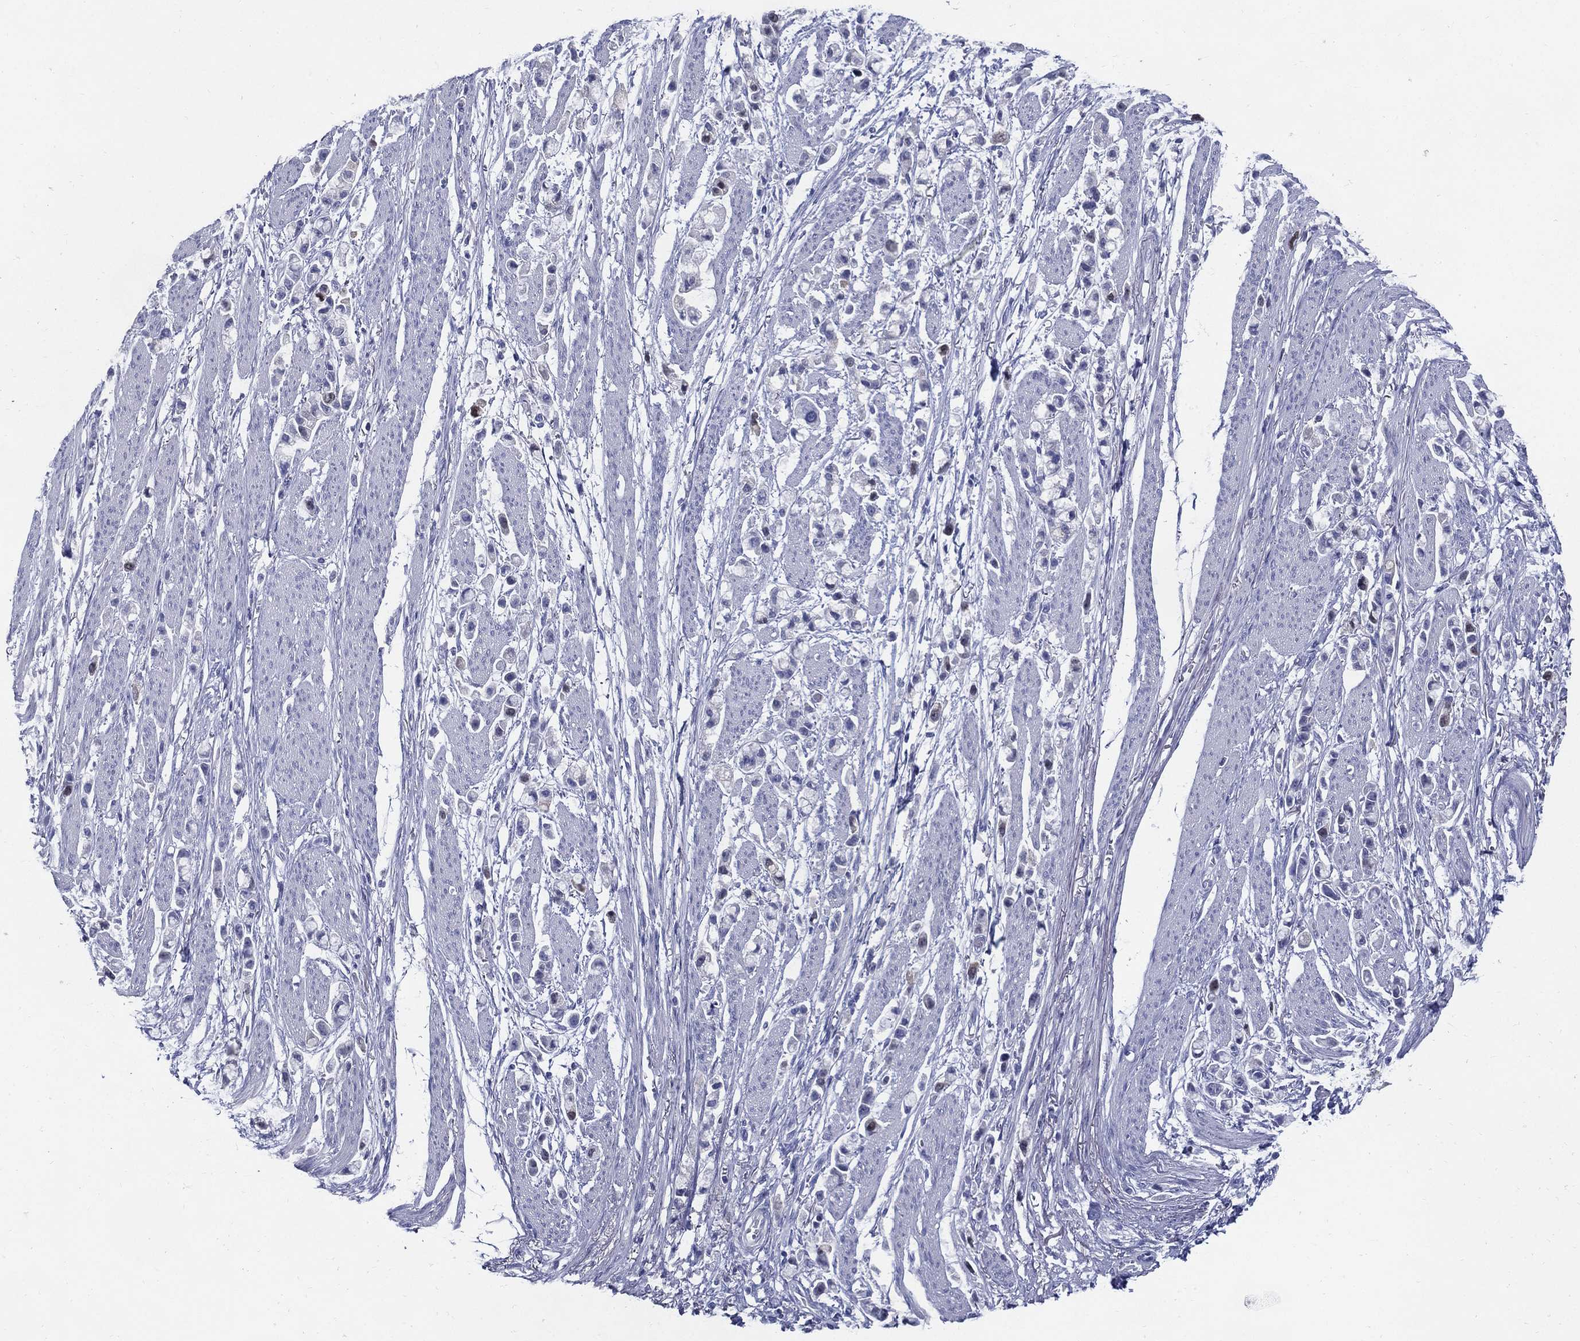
{"staining": {"intensity": "negative", "quantity": "none", "location": "none"}, "tissue": "stomach cancer", "cell_type": "Tumor cells", "image_type": "cancer", "snomed": [{"axis": "morphology", "description": "Adenocarcinoma, NOS"}, {"axis": "topography", "description": "Stomach"}], "caption": "A high-resolution histopathology image shows IHC staining of stomach adenocarcinoma, which displays no significant positivity in tumor cells.", "gene": "KIF2C", "patient": {"sex": "female", "age": 81}}